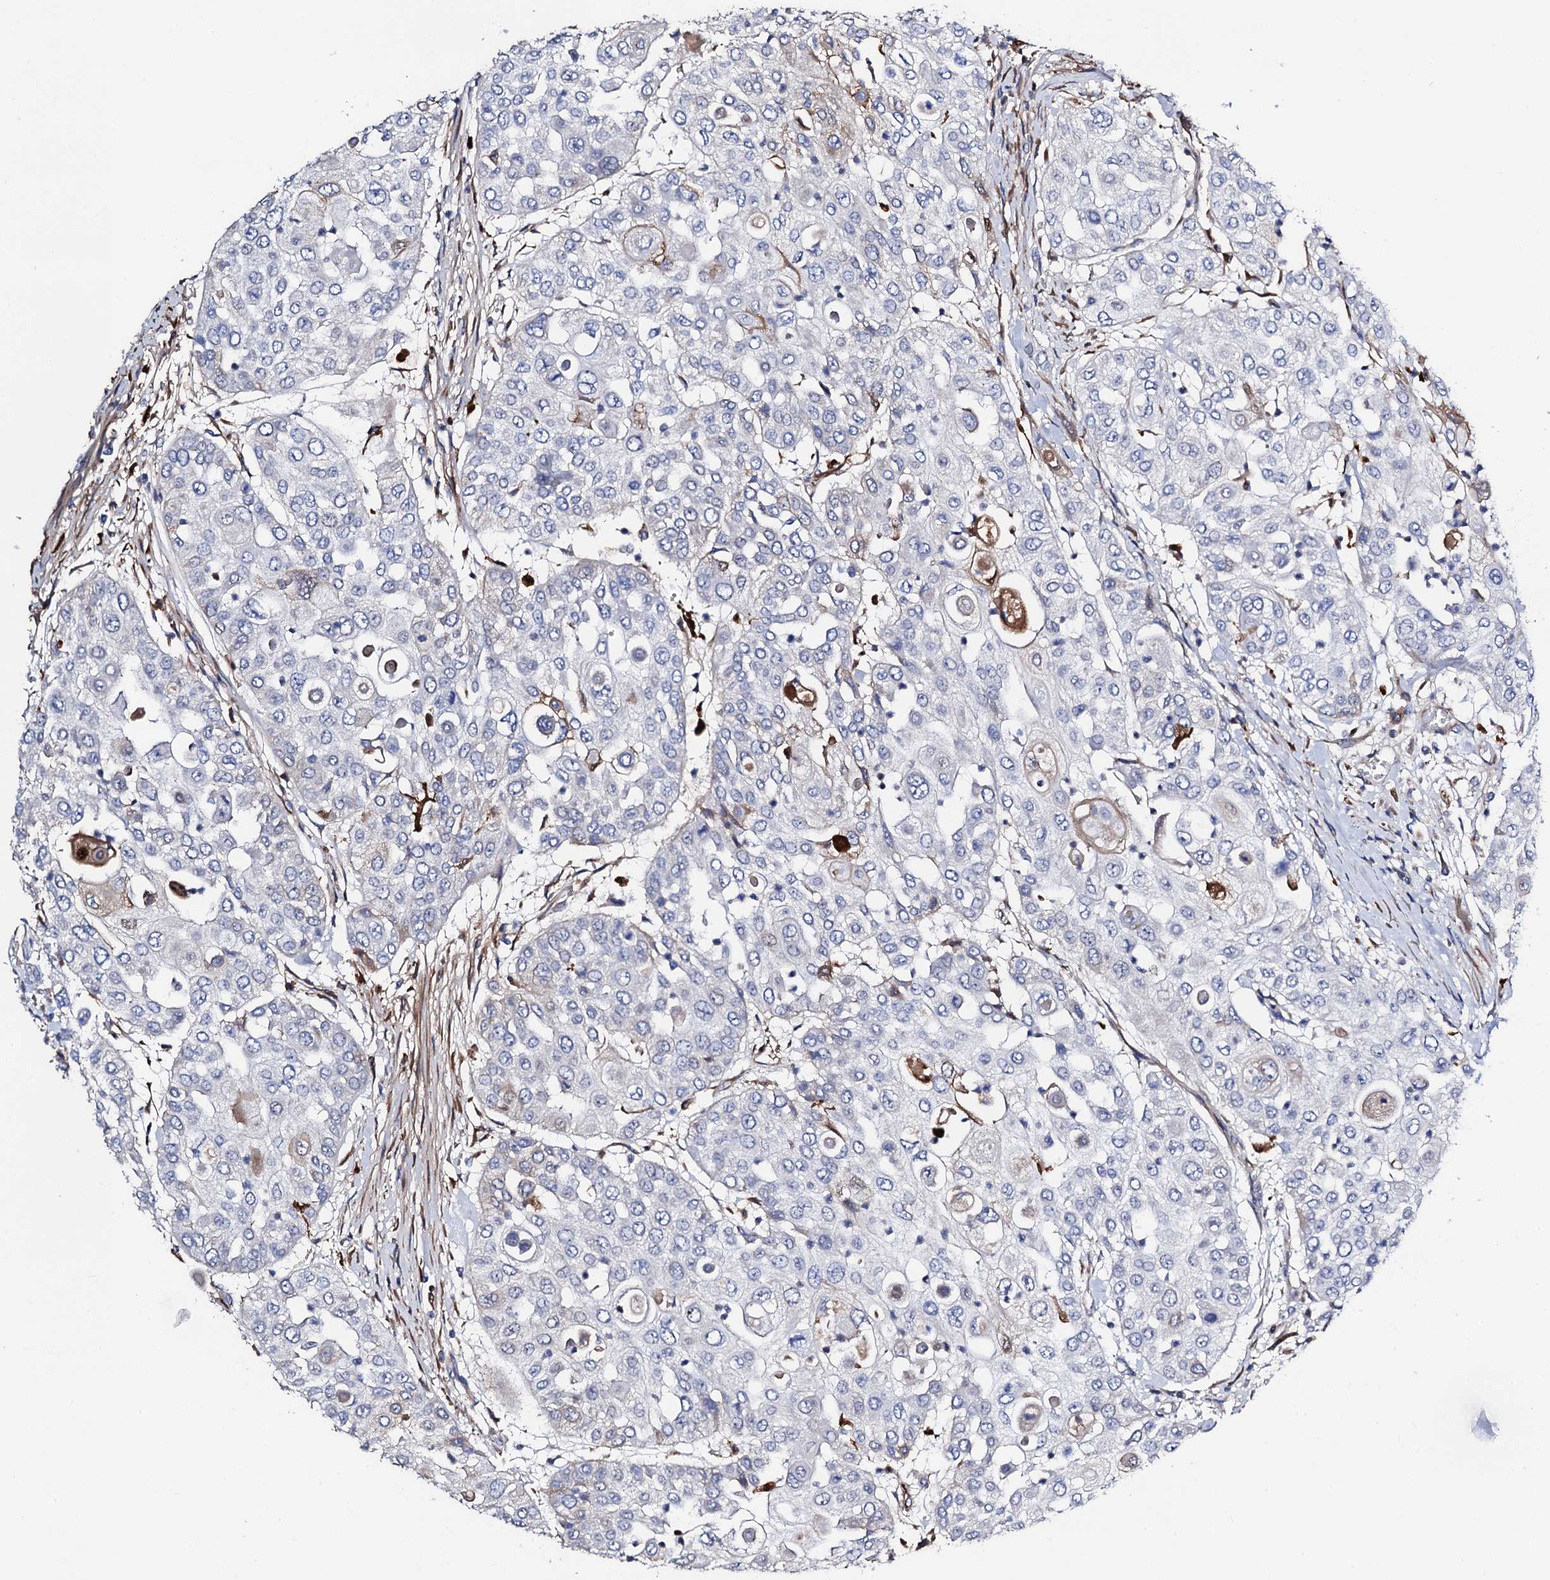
{"staining": {"intensity": "negative", "quantity": "none", "location": "none"}, "tissue": "urothelial cancer", "cell_type": "Tumor cells", "image_type": "cancer", "snomed": [{"axis": "morphology", "description": "Urothelial carcinoma, High grade"}, {"axis": "topography", "description": "Urinary bladder"}], "caption": "Immunohistochemical staining of urothelial carcinoma (high-grade) displays no significant positivity in tumor cells.", "gene": "FREM3", "patient": {"sex": "female", "age": 79}}